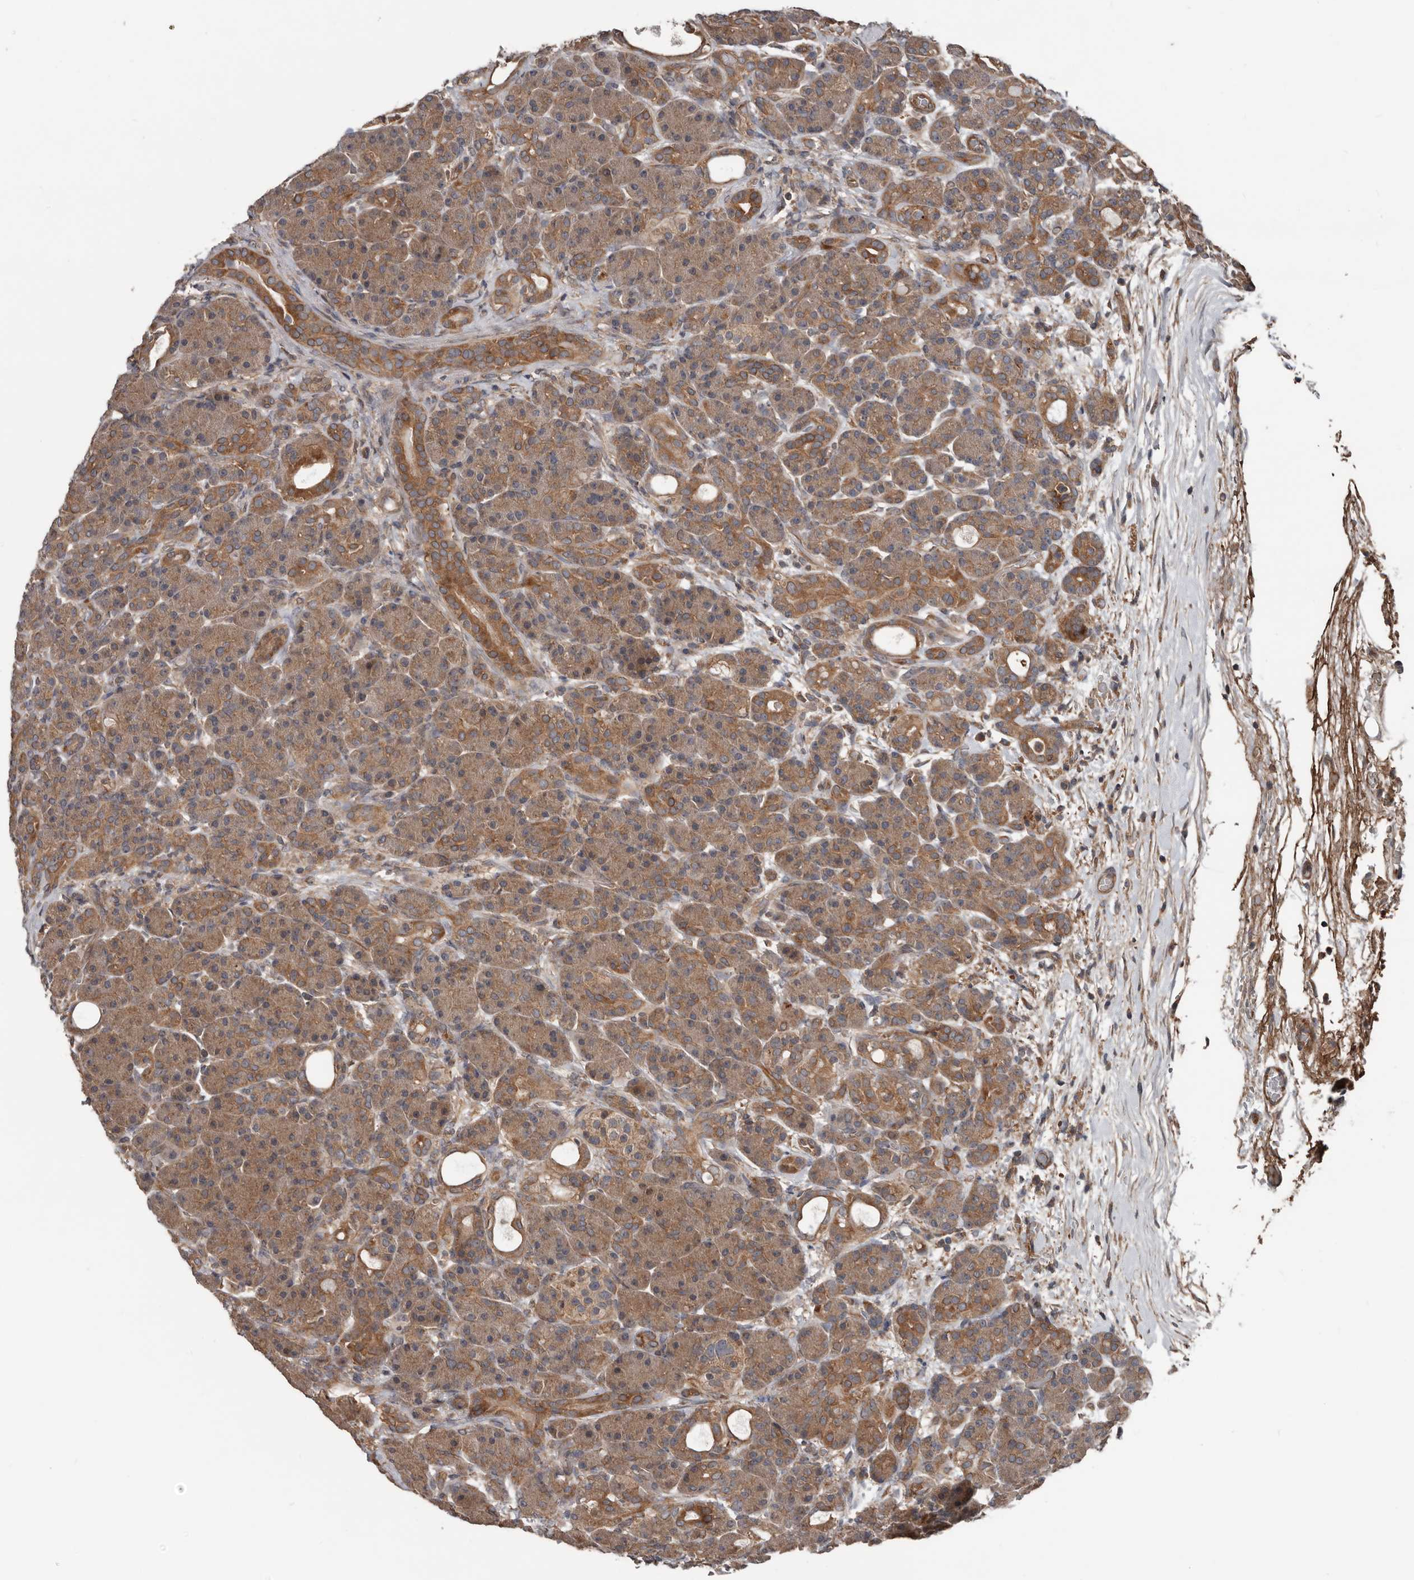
{"staining": {"intensity": "moderate", "quantity": ">75%", "location": "cytoplasmic/membranous"}, "tissue": "pancreas", "cell_type": "Exocrine glandular cells", "image_type": "normal", "snomed": [{"axis": "morphology", "description": "Normal tissue, NOS"}, {"axis": "topography", "description": "Pancreas"}], "caption": "Protein staining by IHC reveals moderate cytoplasmic/membranous positivity in about >75% of exocrine glandular cells in benign pancreas.", "gene": "DNAJB4", "patient": {"sex": "male", "age": 63}}